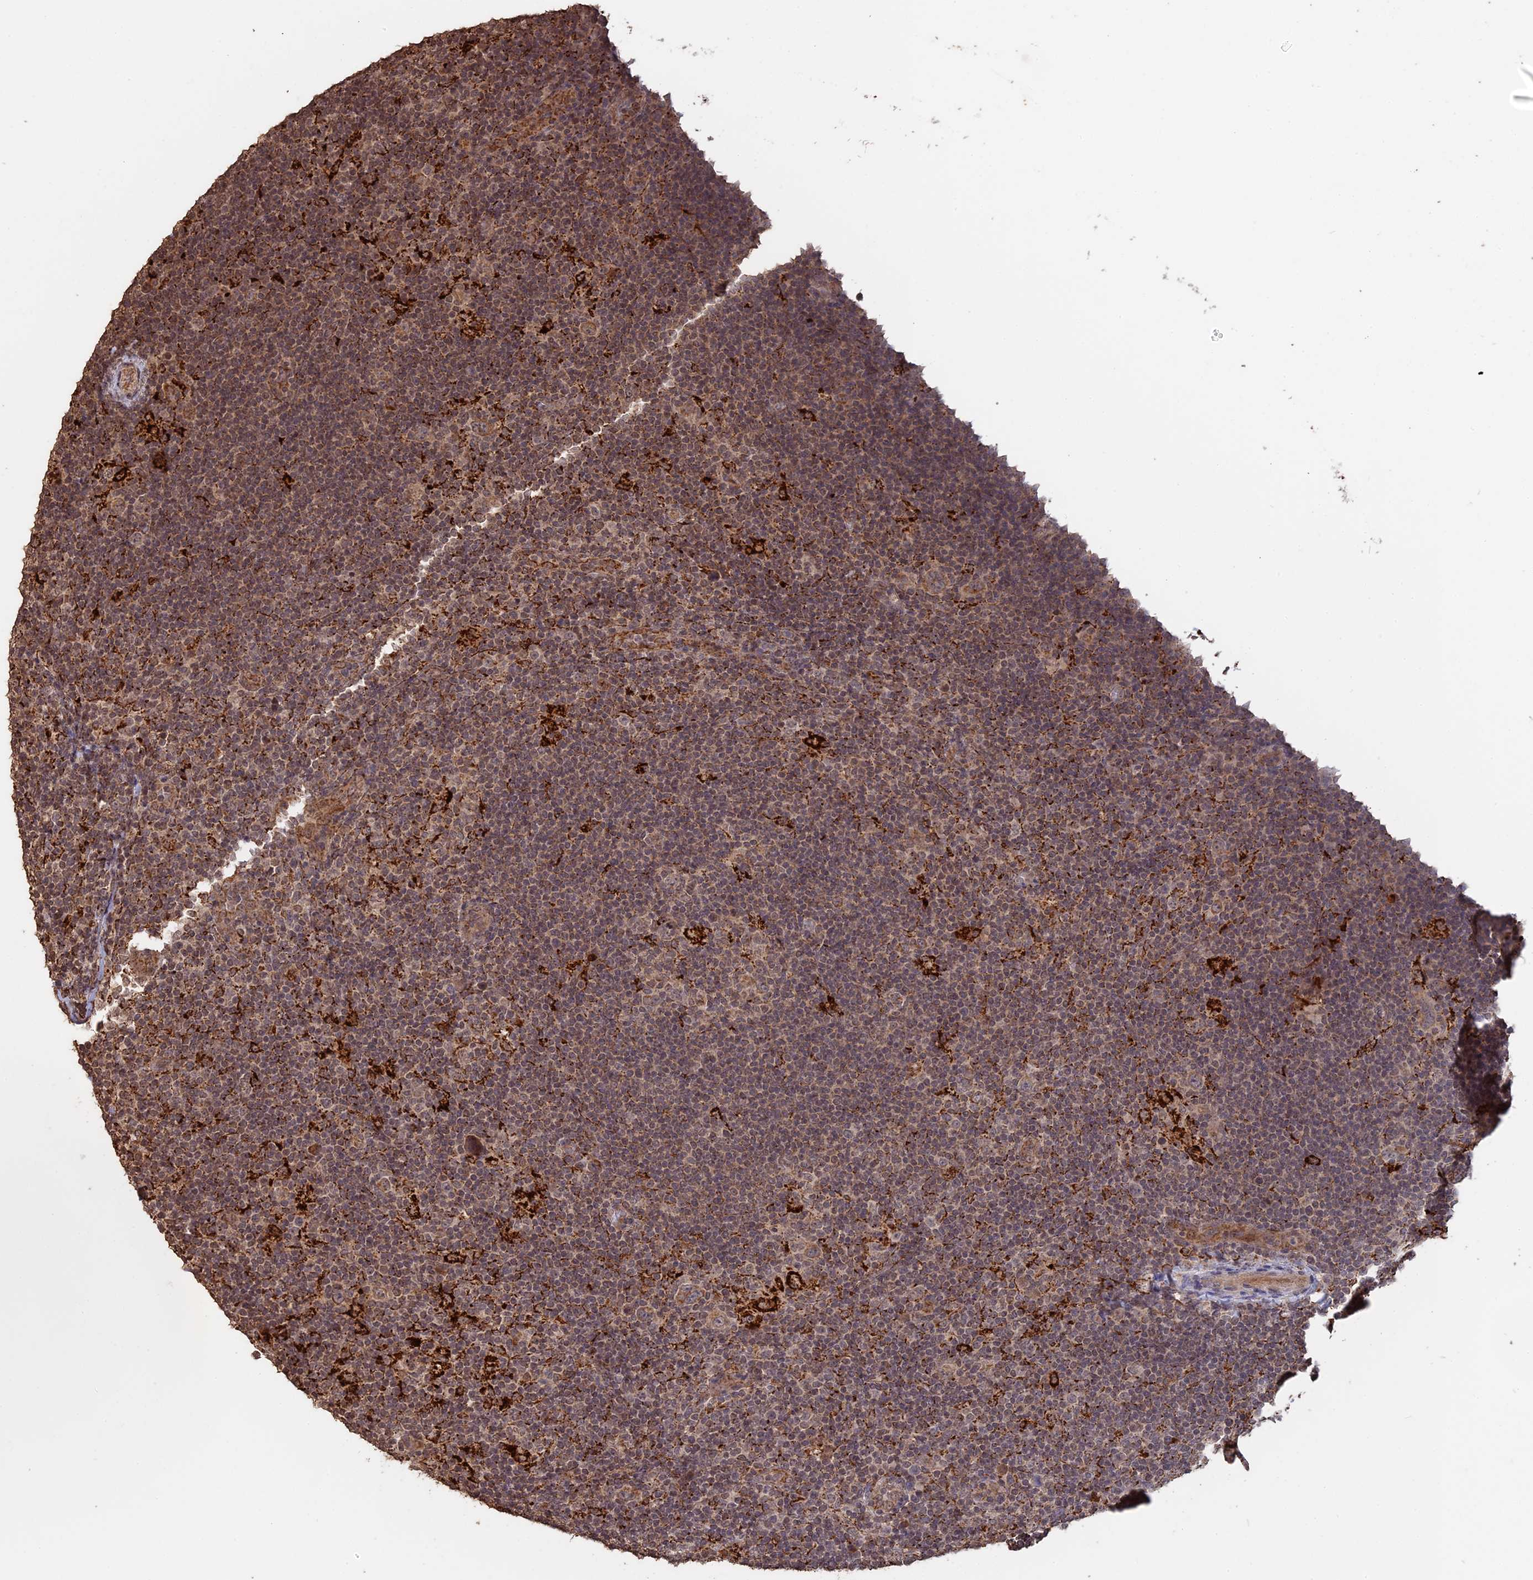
{"staining": {"intensity": "moderate", "quantity": "25%-75%", "location": "cytoplasmic/membranous"}, "tissue": "lymphoma", "cell_type": "Tumor cells", "image_type": "cancer", "snomed": [{"axis": "morphology", "description": "Hodgkin's disease, NOS"}, {"axis": "topography", "description": "Lymph node"}], "caption": "Immunohistochemical staining of lymphoma displays medium levels of moderate cytoplasmic/membranous protein expression in about 25%-75% of tumor cells.", "gene": "FAM210B", "patient": {"sex": "female", "age": 57}}